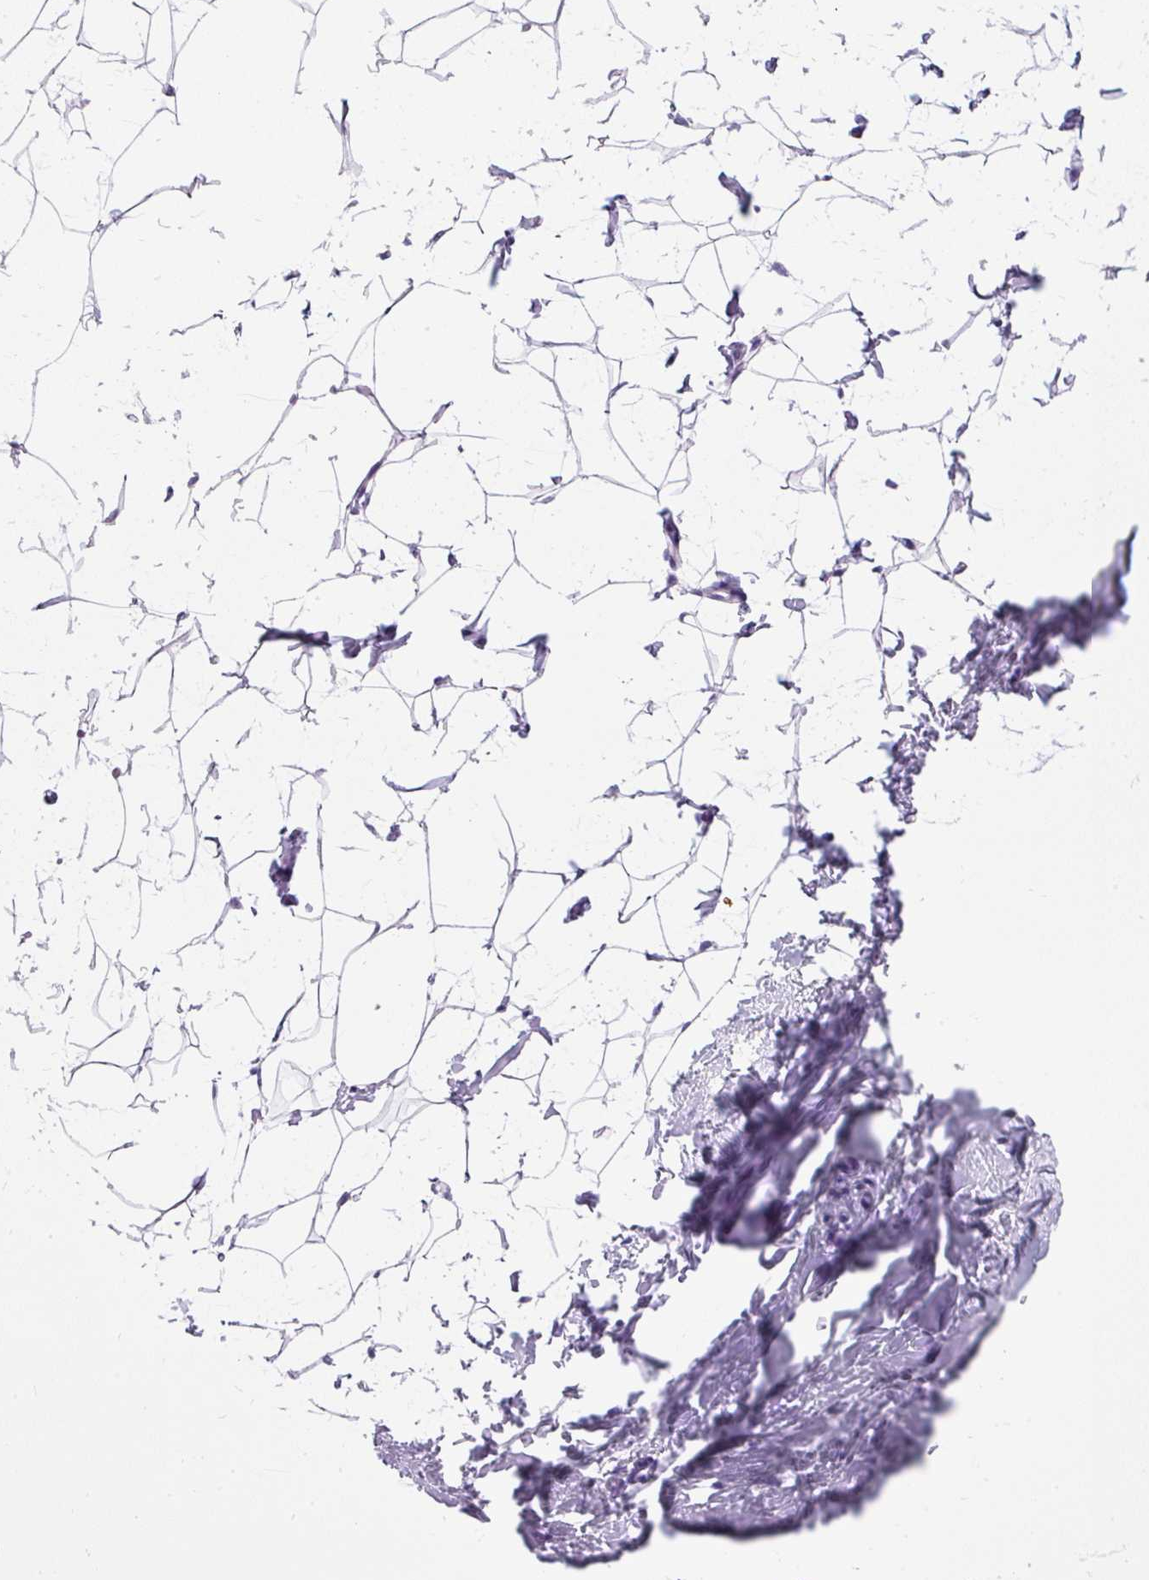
{"staining": {"intensity": "negative", "quantity": "none", "location": "none"}, "tissue": "breast", "cell_type": "Adipocytes", "image_type": "normal", "snomed": [{"axis": "morphology", "description": "Normal tissue, NOS"}, {"axis": "topography", "description": "Breast"}], "caption": "Immunohistochemistry of unremarkable human breast exhibits no expression in adipocytes.", "gene": "PVALB", "patient": {"sex": "female", "age": 23}}